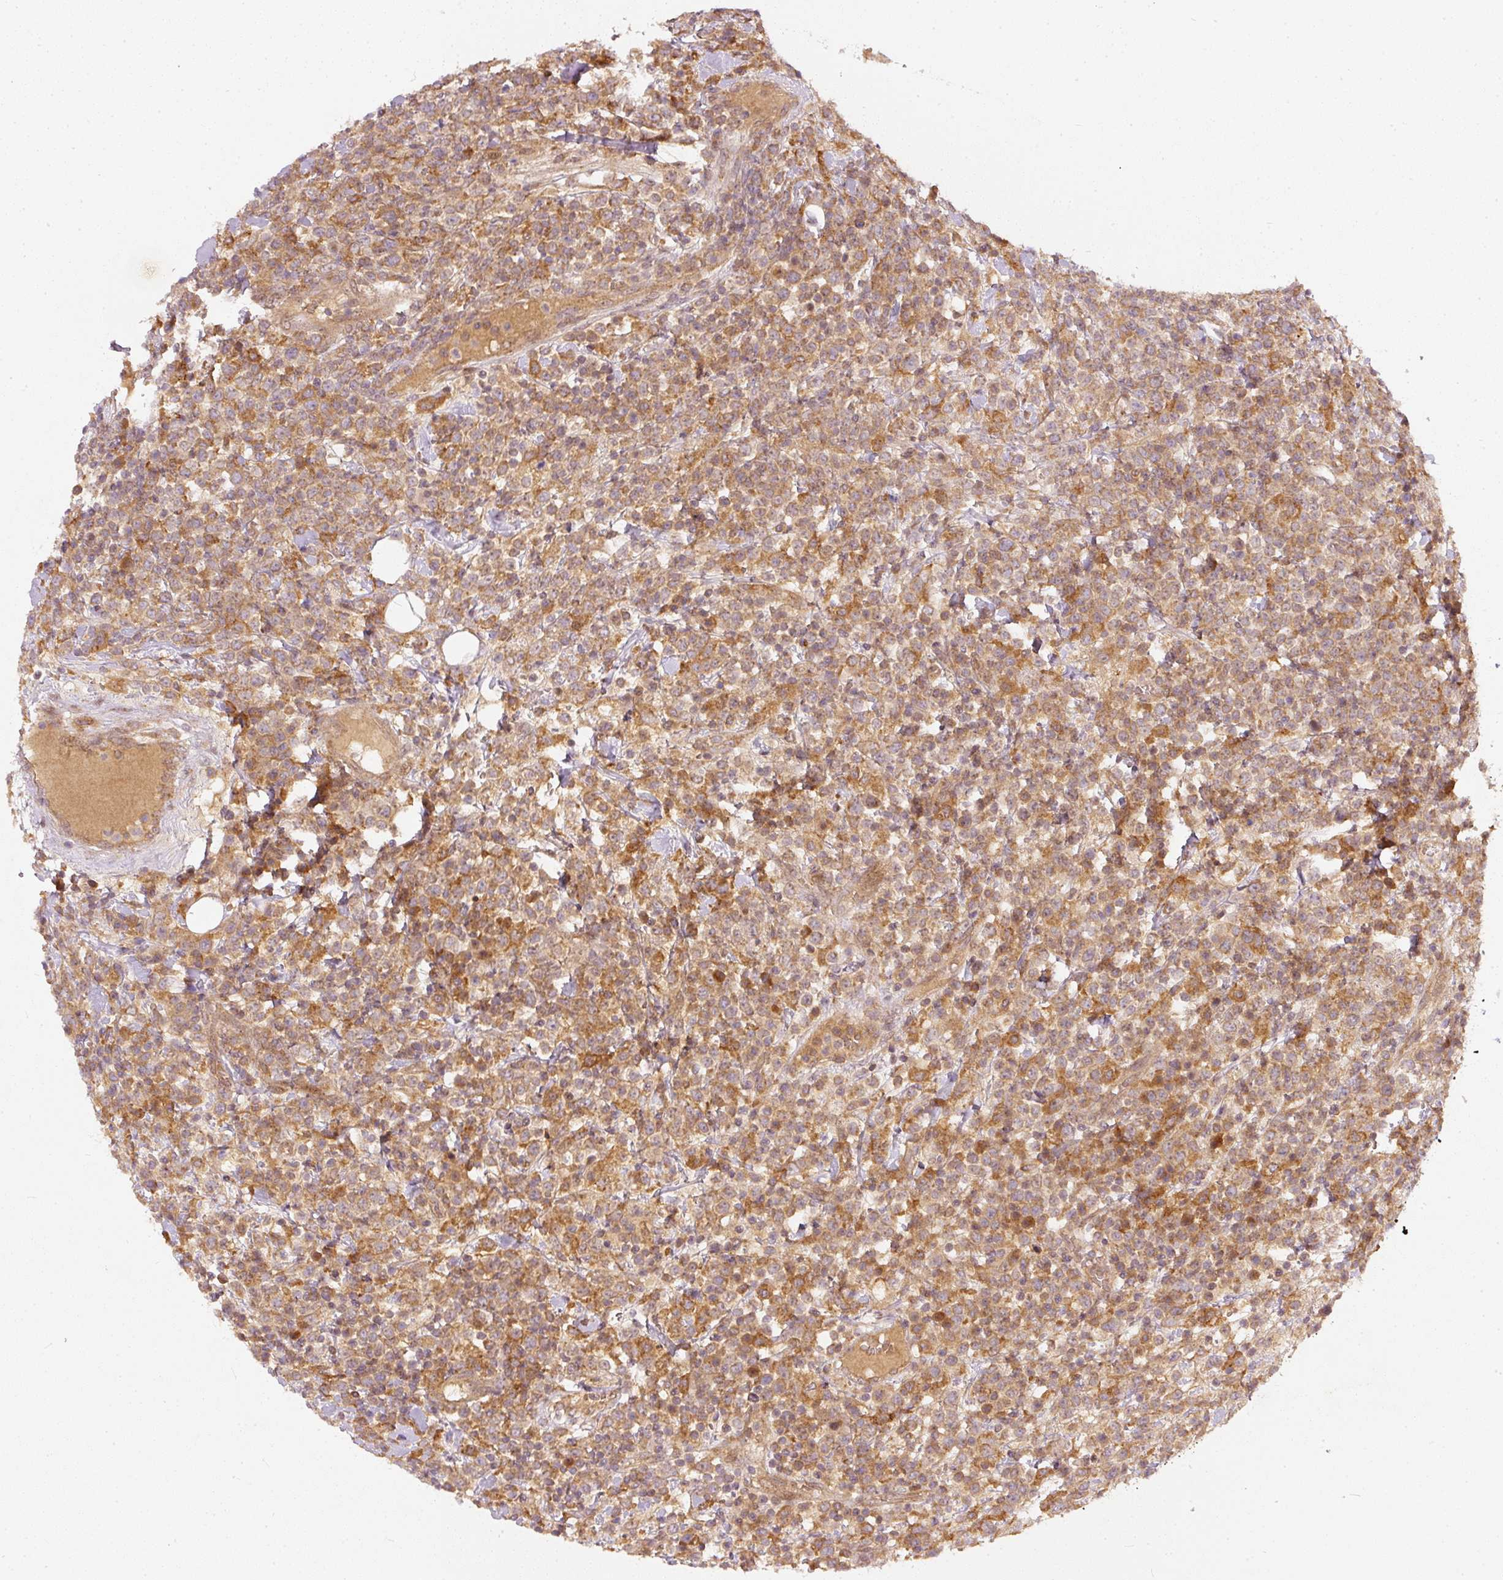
{"staining": {"intensity": "moderate", "quantity": ">75%", "location": "cytoplasmic/membranous"}, "tissue": "lymphoma", "cell_type": "Tumor cells", "image_type": "cancer", "snomed": [{"axis": "morphology", "description": "Malignant lymphoma, non-Hodgkin's type, High grade"}, {"axis": "topography", "description": "Colon"}], "caption": "Protein analysis of lymphoma tissue exhibits moderate cytoplasmic/membranous staining in about >75% of tumor cells. The staining was performed using DAB (3,3'-diaminobenzidine), with brown indicating positive protein expression. Nuclei are stained blue with hematoxylin.", "gene": "ZNF580", "patient": {"sex": "female", "age": 53}}